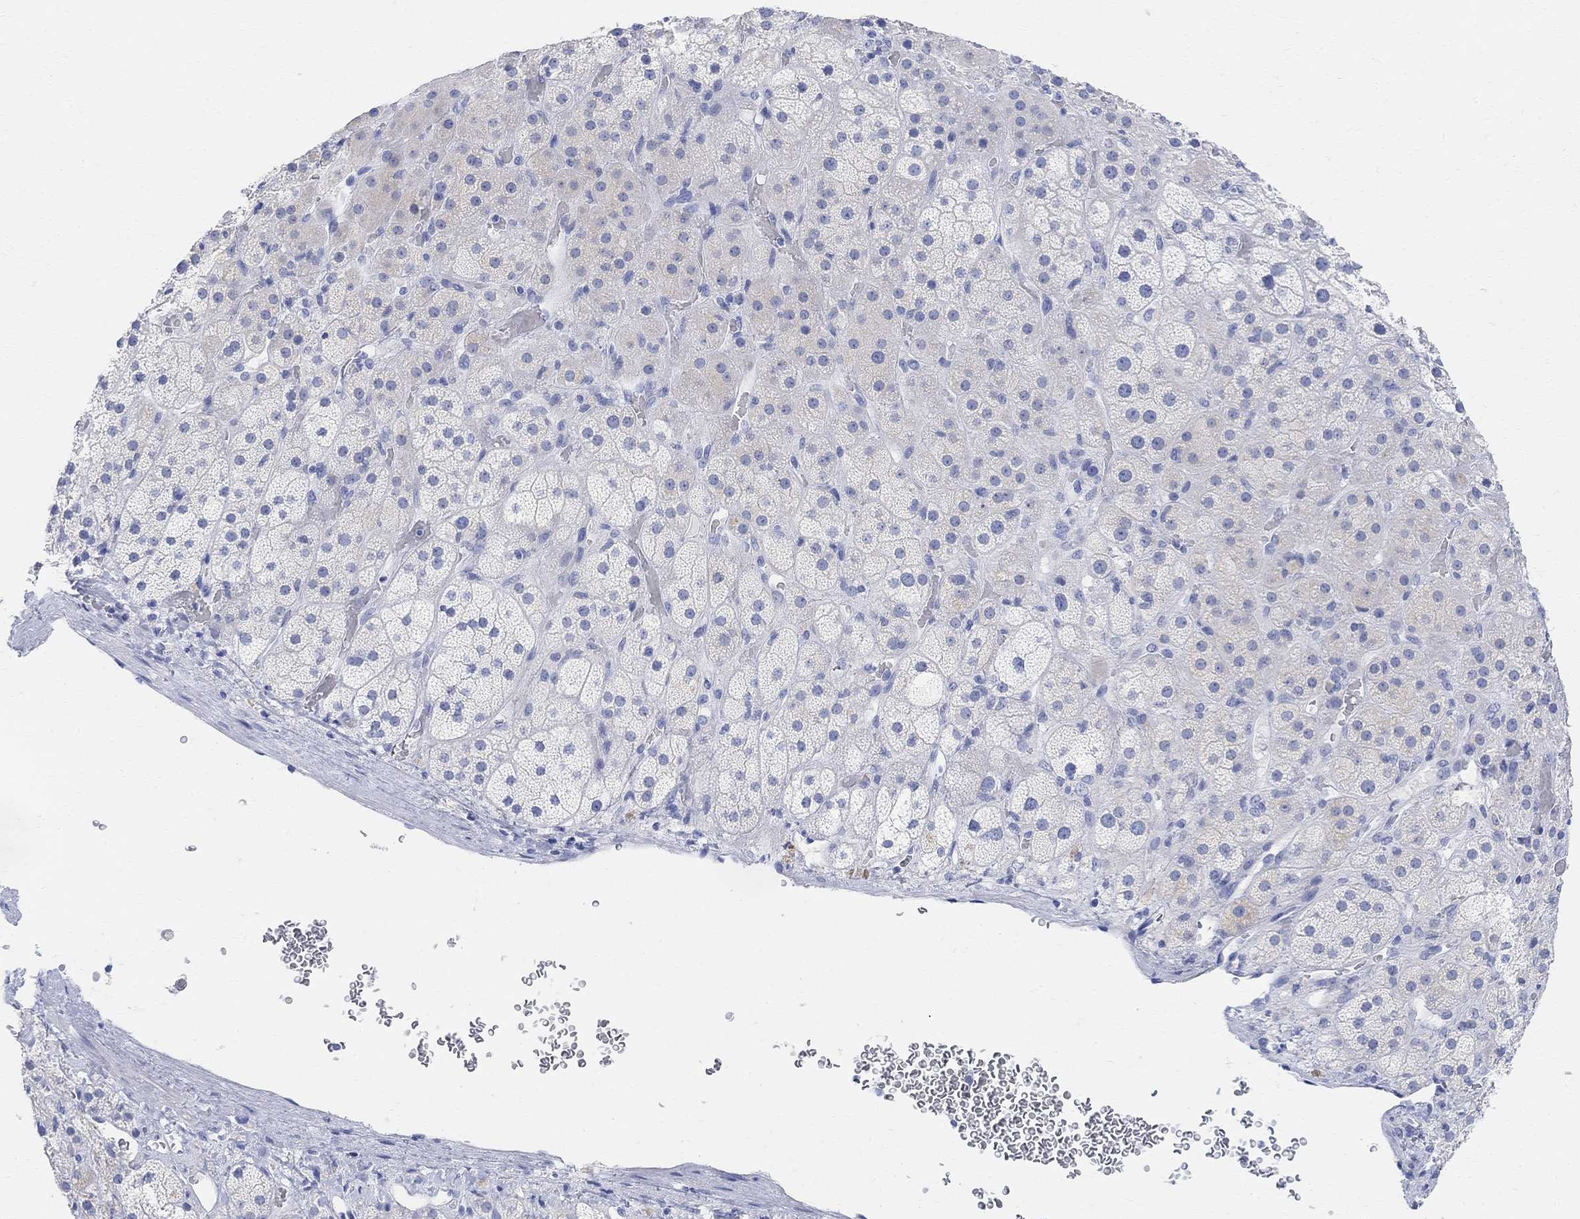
{"staining": {"intensity": "negative", "quantity": "none", "location": "none"}, "tissue": "adrenal gland", "cell_type": "Glandular cells", "image_type": "normal", "snomed": [{"axis": "morphology", "description": "Normal tissue, NOS"}, {"axis": "topography", "description": "Adrenal gland"}], "caption": "Immunohistochemical staining of normal human adrenal gland exhibits no significant expression in glandular cells.", "gene": "RETNLB", "patient": {"sex": "male", "age": 57}}